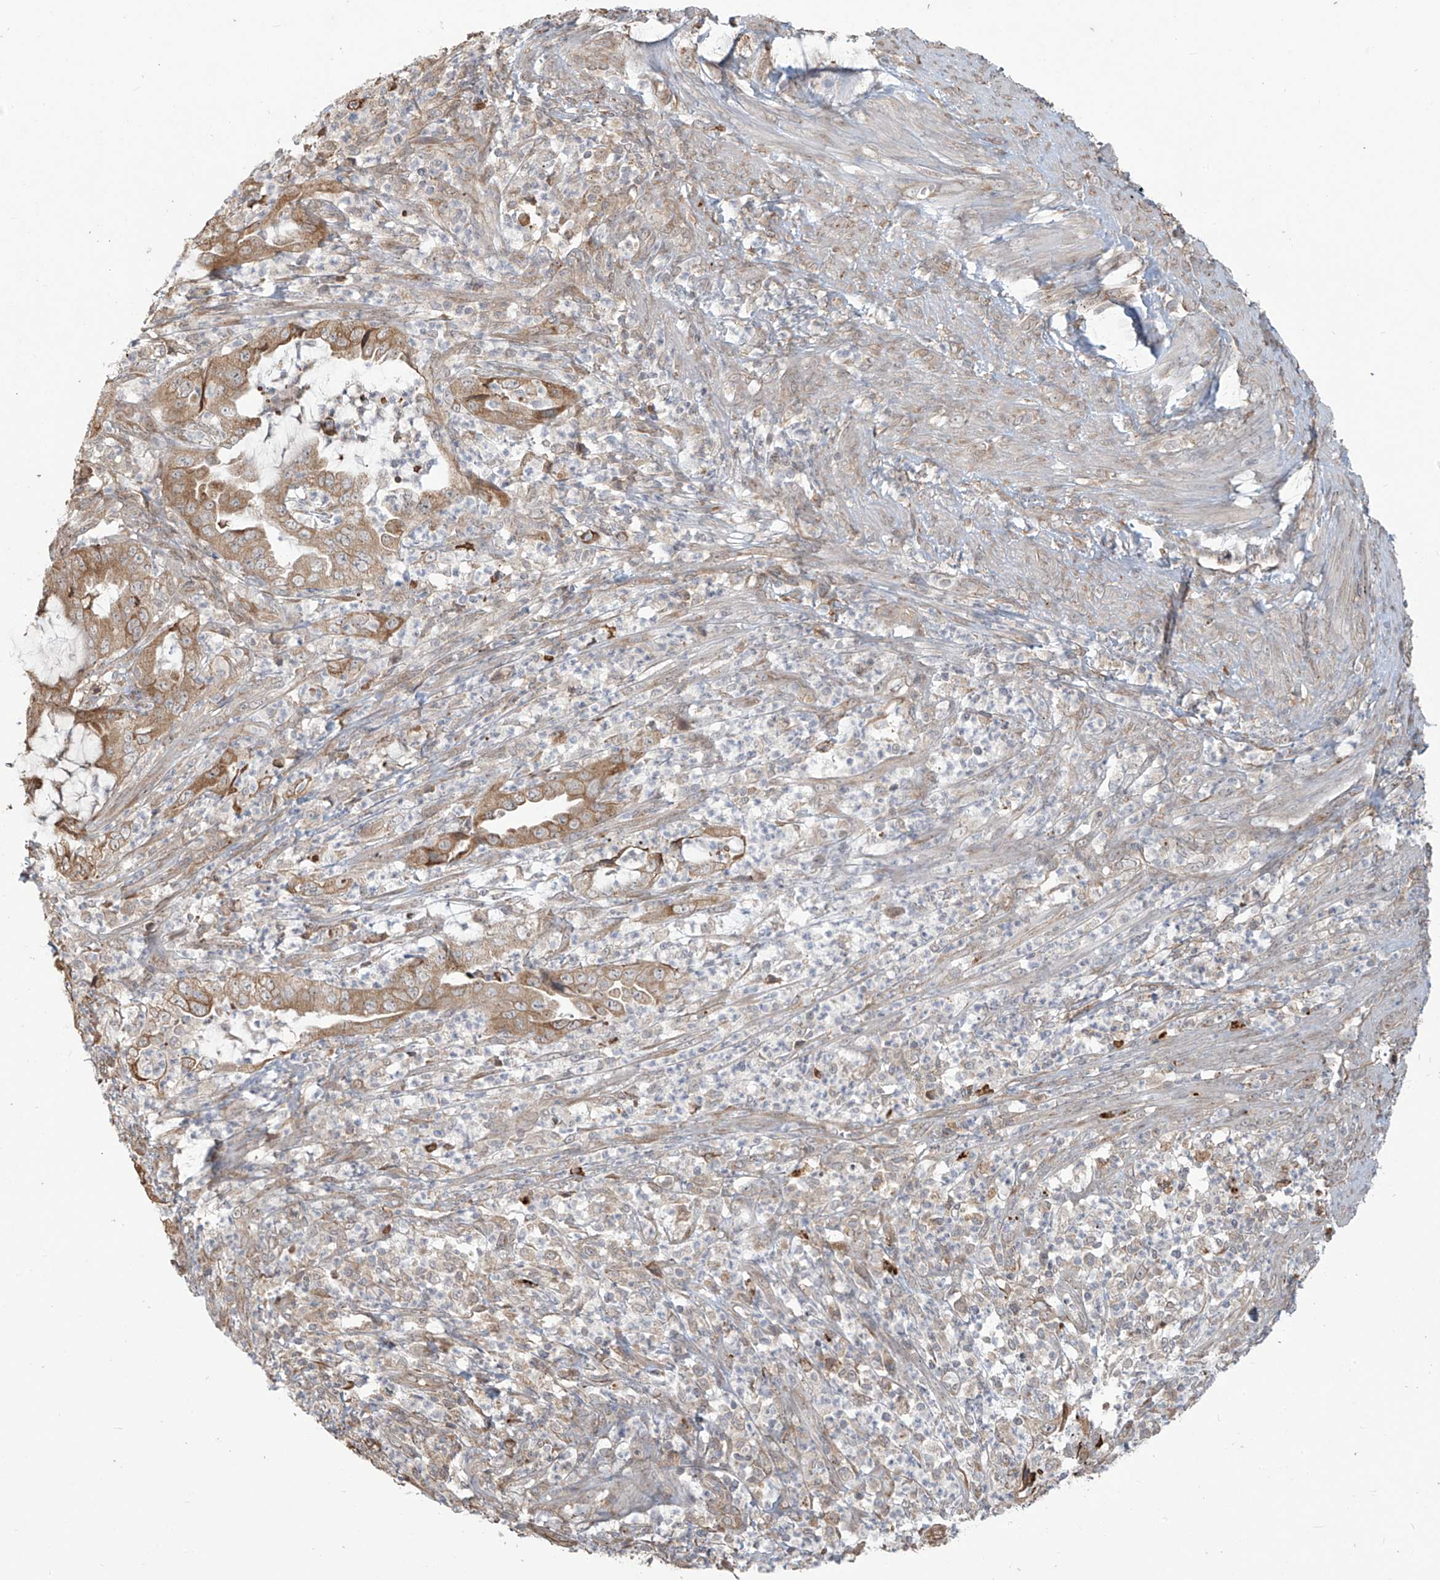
{"staining": {"intensity": "moderate", "quantity": ">75%", "location": "cytoplasmic/membranous"}, "tissue": "endometrial cancer", "cell_type": "Tumor cells", "image_type": "cancer", "snomed": [{"axis": "morphology", "description": "Adenocarcinoma, NOS"}, {"axis": "topography", "description": "Endometrium"}], "caption": "Immunohistochemical staining of human endometrial adenocarcinoma shows medium levels of moderate cytoplasmic/membranous protein positivity in about >75% of tumor cells. Nuclei are stained in blue.", "gene": "PLEKHM3", "patient": {"sex": "female", "age": 51}}